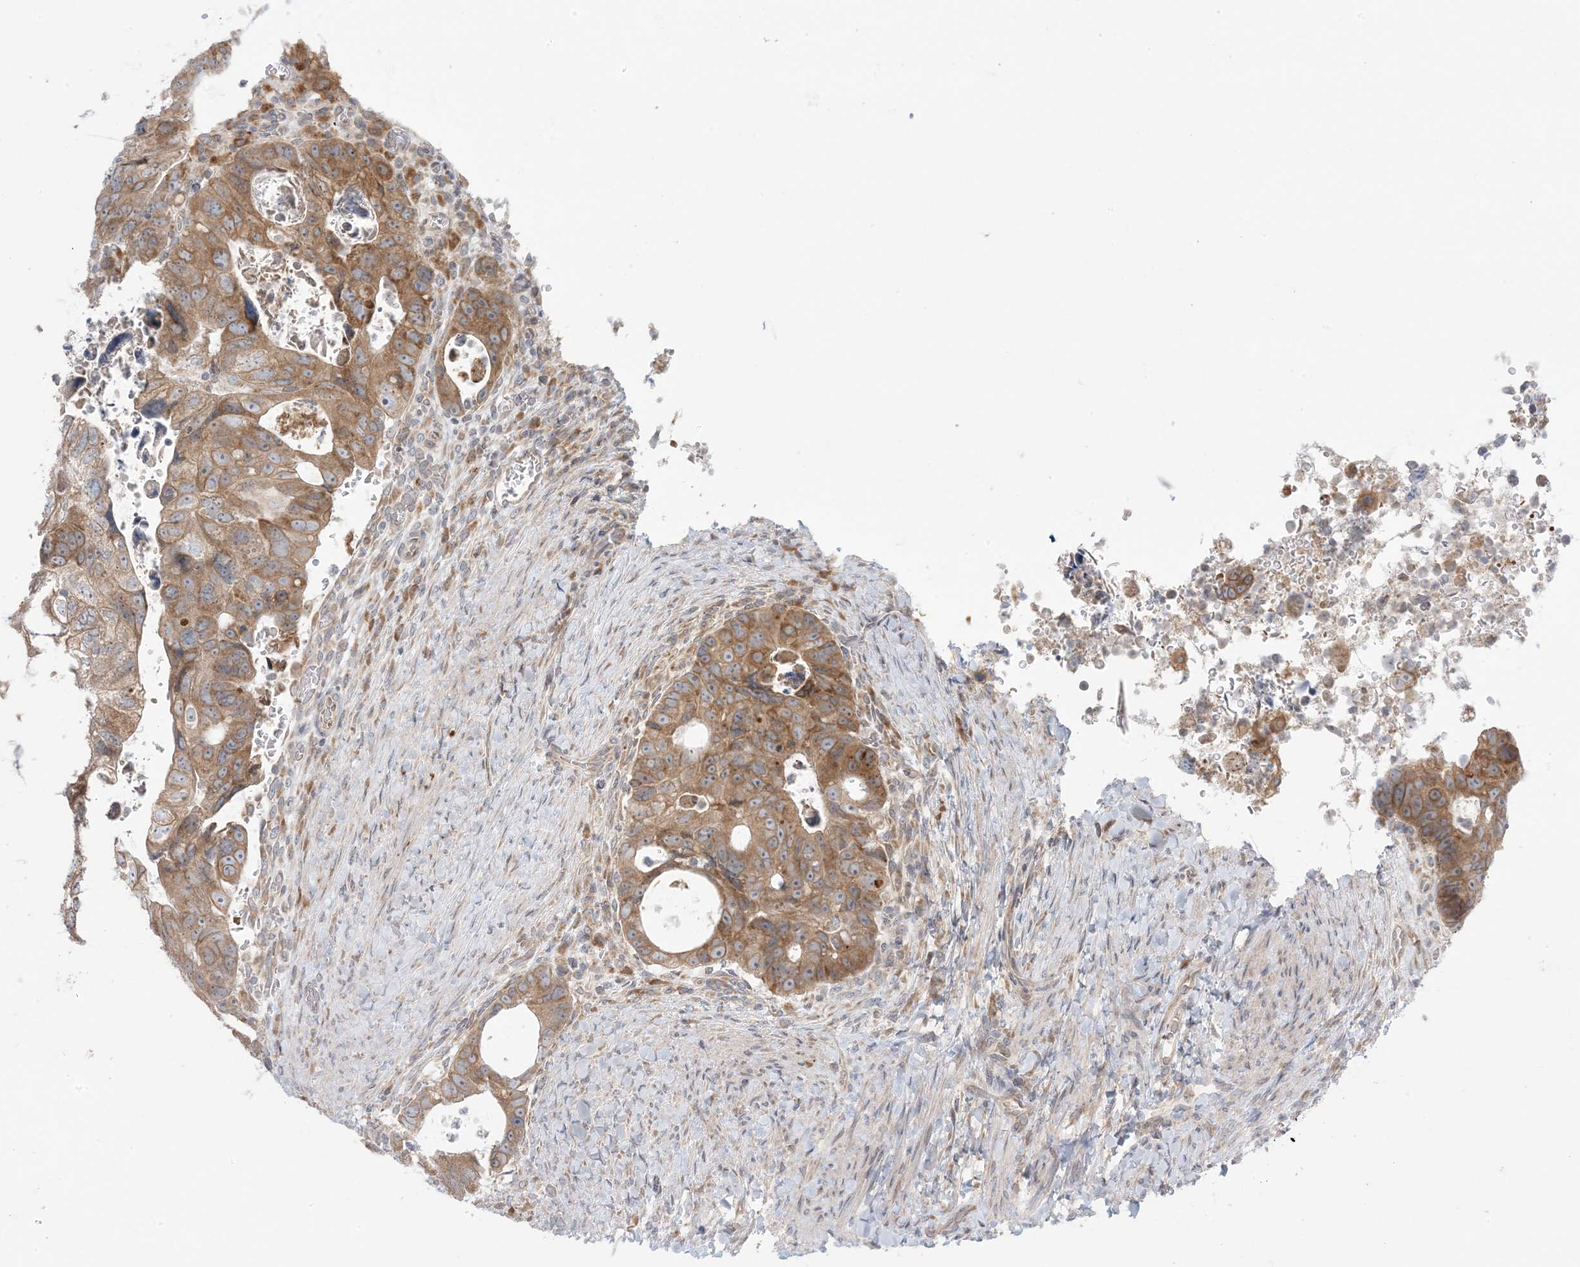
{"staining": {"intensity": "moderate", "quantity": ">75%", "location": "cytoplasmic/membranous"}, "tissue": "colorectal cancer", "cell_type": "Tumor cells", "image_type": "cancer", "snomed": [{"axis": "morphology", "description": "Adenocarcinoma, NOS"}, {"axis": "topography", "description": "Rectum"}], "caption": "IHC staining of colorectal cancer (adenocarcinoma), which displays medium levels of moderate cytoplasmic/membranous positivity in about >75% of tumor cells indicating moderate cytoplasmic/membranous protein expression. The staining was performed using DAB (3,3'-diaminobenzidine) (brown) for protein detection and nuclei were counterstained in hematoxylin (blue).", "gene": "MMGT1", "patient": {"sex": "male", "age": 59}}